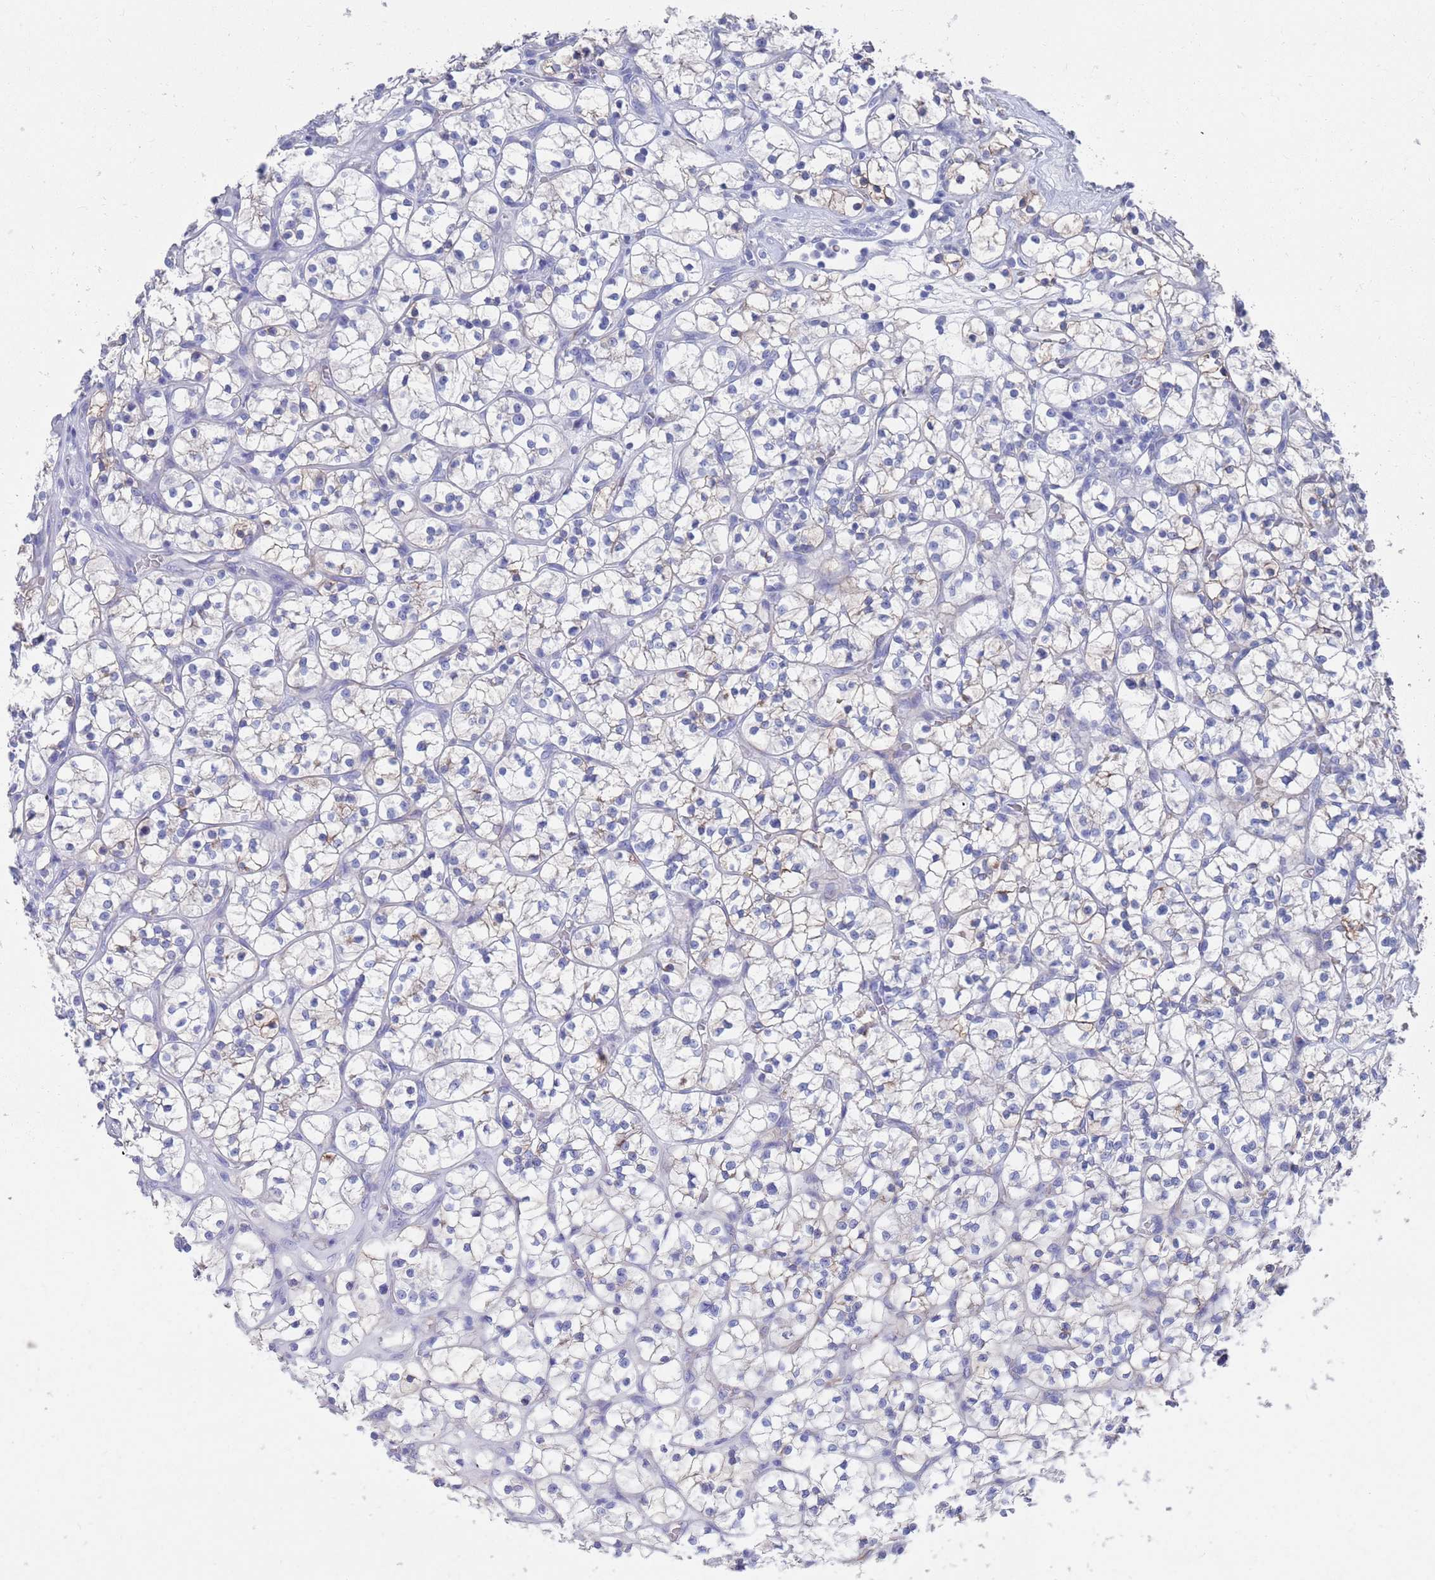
{"staining": {"intensity": "negative", "quantity": "none", "location": "none"}, "tissue": "renal cancer", "cell_type": "Tumor cells", "image_type": "cancer", "snomed": [{"axis": "morphology", "description": "Adenocarcinoma, NOS"}, {"axis": "topography", "description": "Kidney"}], "caption": "Immunohistochemistry (IHC) of renal cancer (adenocarcinoma) reveals no expression in tumor cells. Nuclei are stained in blue.", "gene": "MTMR2", "patient": {"sex": "female", "age": 64}}